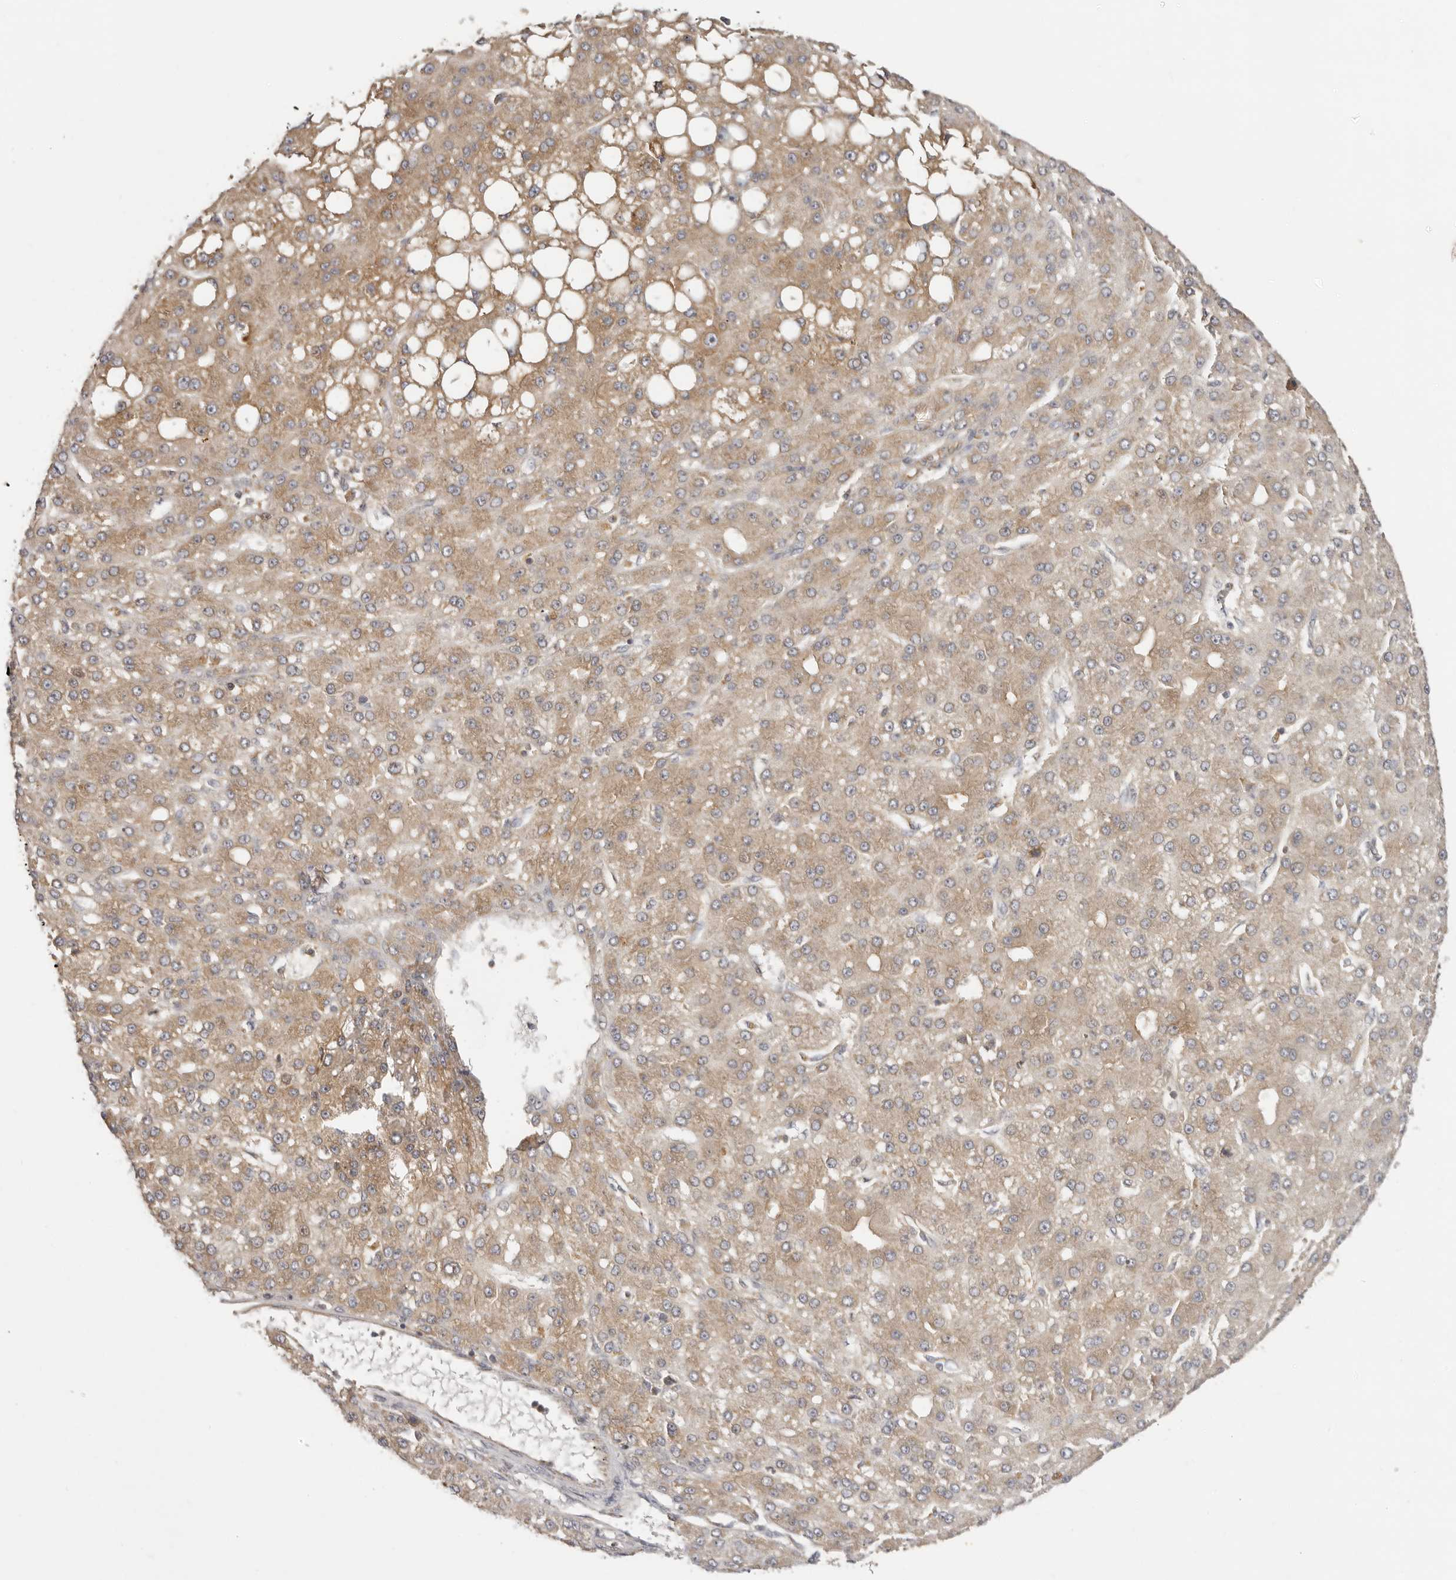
{"staining": {"intensity": "moderate", "quantity": ">75%", "location": "cytoplasmic/membranous"}, "tissue": "liver cancer", "cell_type": "Tumor cells", "image_type": "cancer", "snomed": [{"axis": "morphology", "description": "Carcinoma, Hepatocellular, NOS"}, {"axis": "topography", "description": "Liver"}], "caption": "Immunohistochemical staining of human liver hepatocellular carcinoma exhibits medium levels of moderate cytoplasmic/membranous protein expression in about >75% of tumor cells.", "gene": "EEF1E1", "patient": {"sex": "male", "age": 67}}